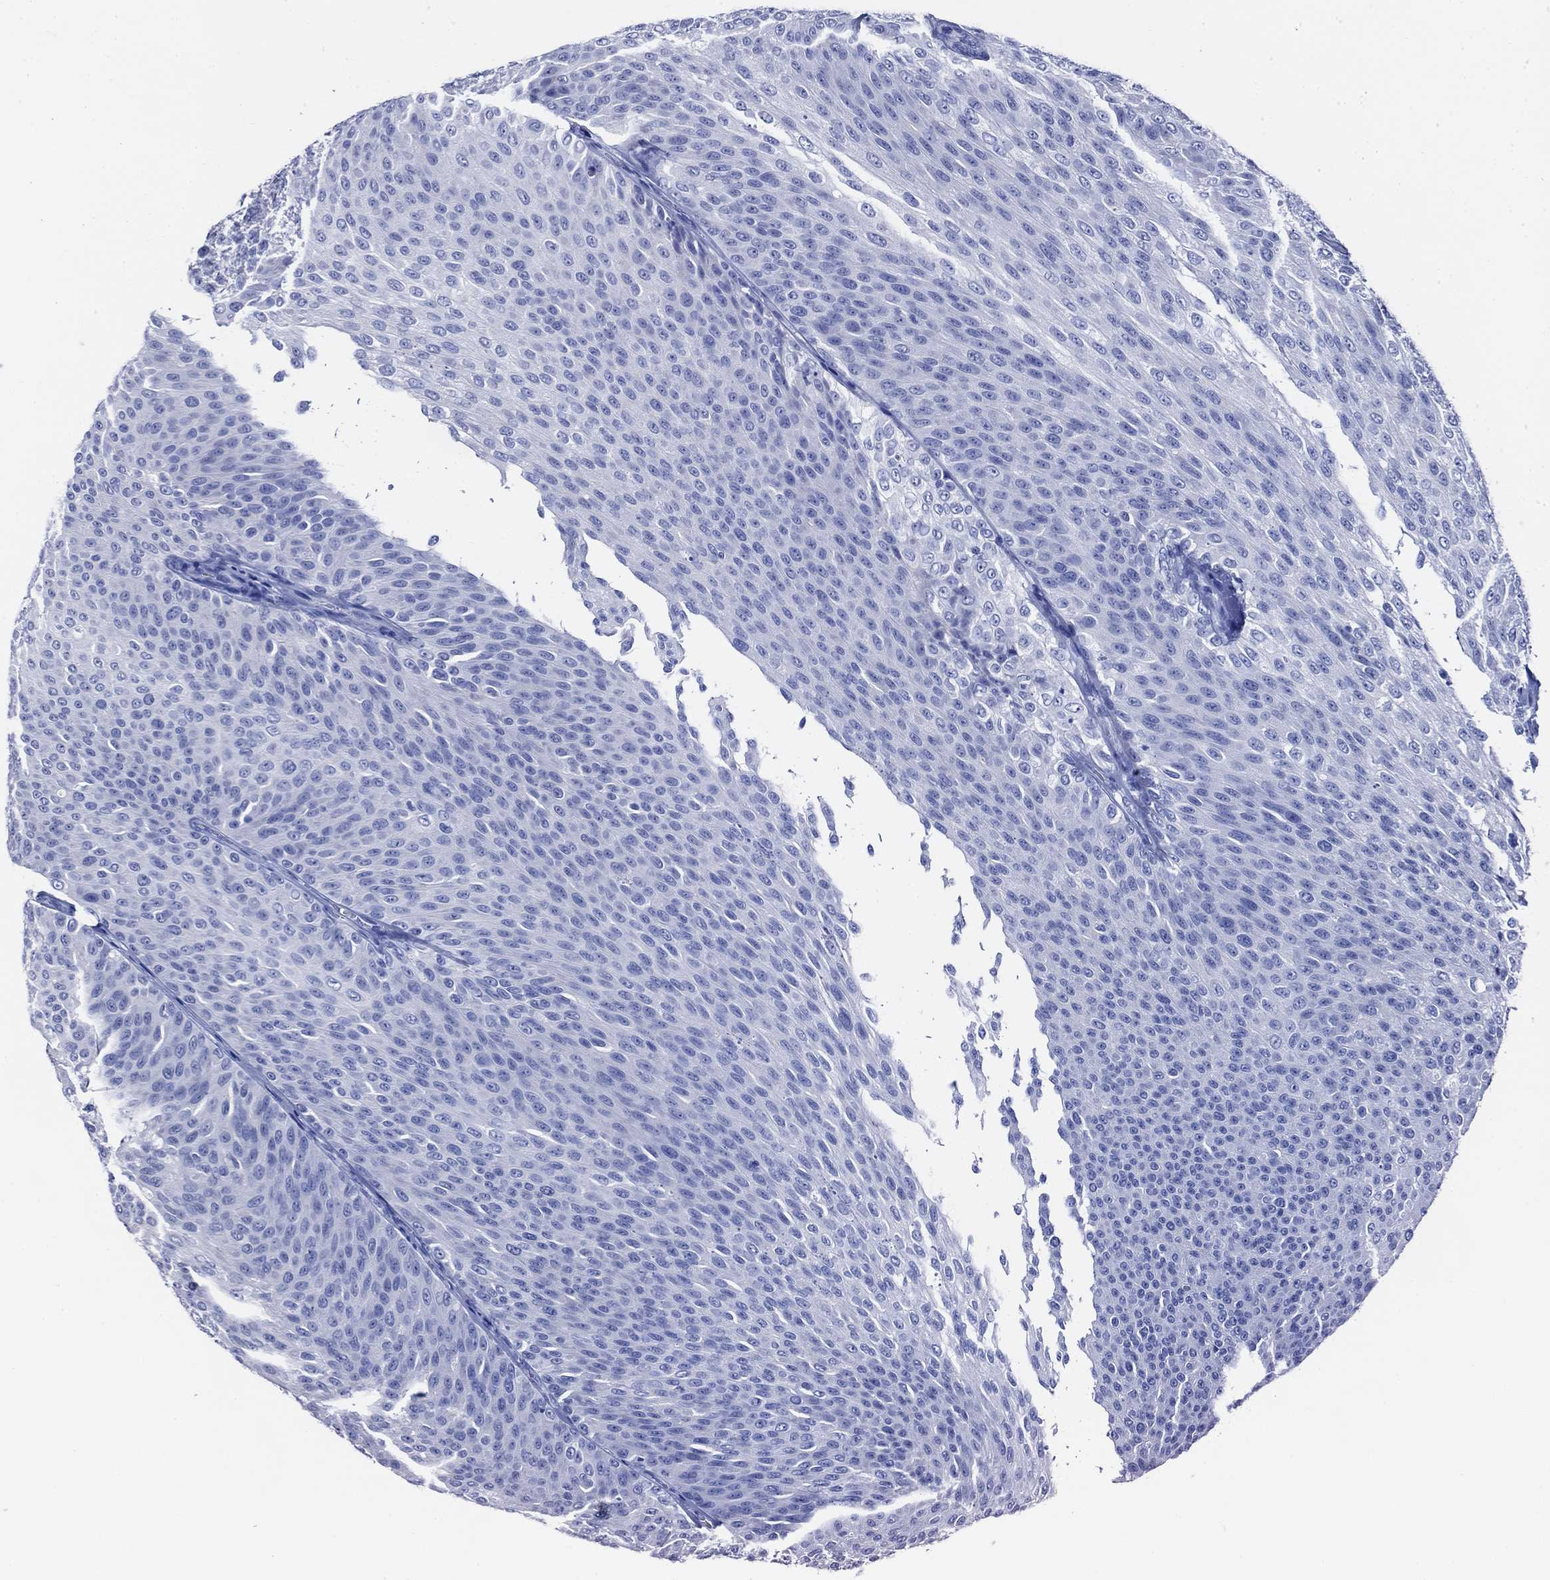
{"staining": {"intensity": "negative", "quantity": "none", "location": "none"}, "tissue": "urothelial cancer", "cell_type": "Tumor cells", "image_type": "cancer", "snomed": [{"axis": "morphology", "description": "Urothelial carcinoma, Low grade"}, {"axis": "topography", "description": "Ureter, NOS"}, {"axis": "topography", "description": "Urinary bladder"}], "caption": "A high-resolution histopathology image shows immunohistochemistry staining of low-grade urothelial carcinoma, which exhibits no significant staining in tumor cells.", "gene": "GIP", "patient": {"sex": "male", "age": 78}}